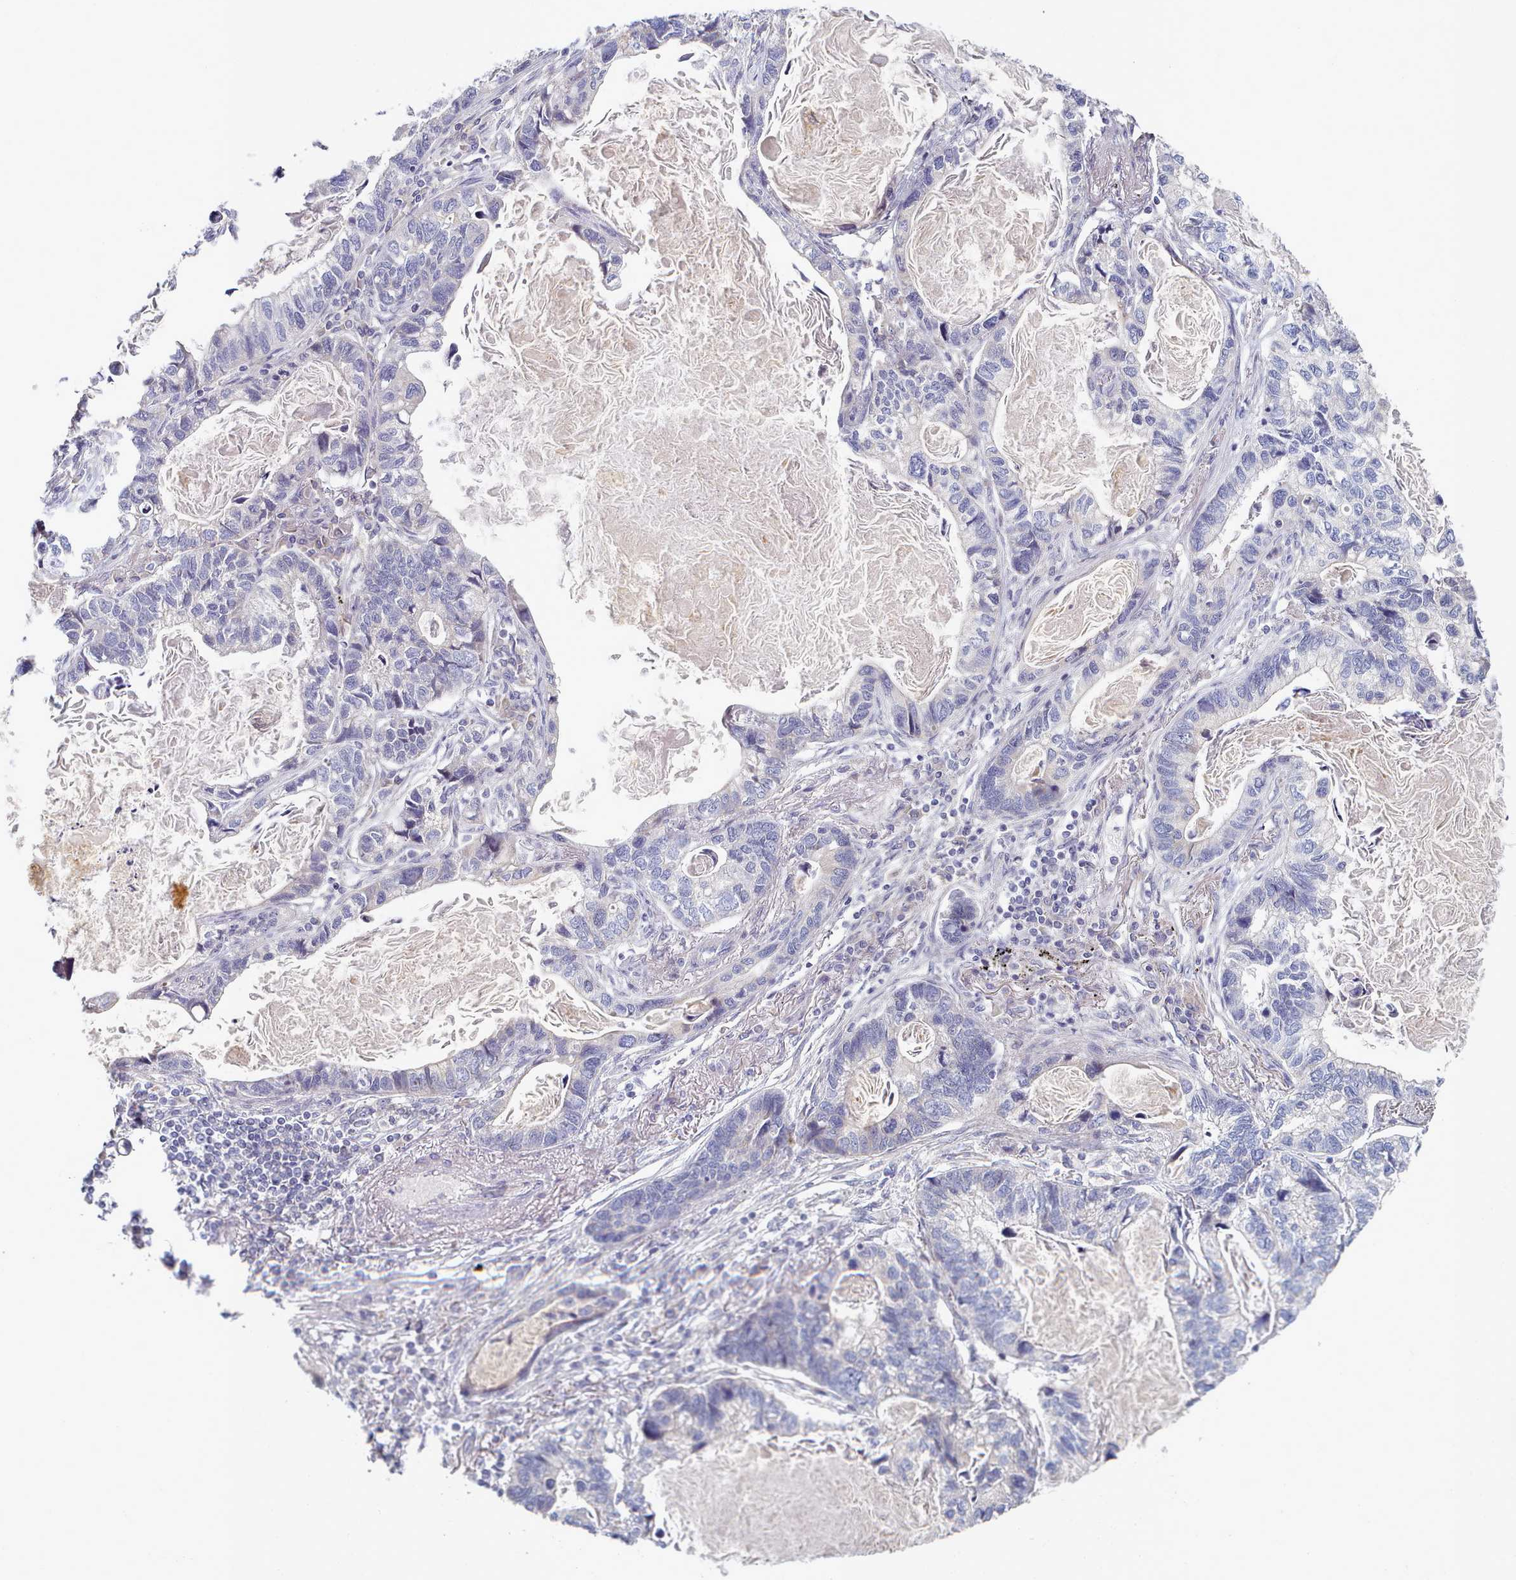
{"staining": {"intensity": "negative", "quantity": "none", "location": "none"}, "tissue": "lung cancer", "cell_type": "Tumor cells", "image_type": "cancer", "snomed": [{"axis": "morphology", "description": "Adenocarcinoma, NOS"}, {"axis": "topography", "description": "Lung"}], "caption": "There is no significant positivity in tumor cells of lung cancer.", "gene": "TYW1B", "patient": {"sex": "male", "age": 67}}